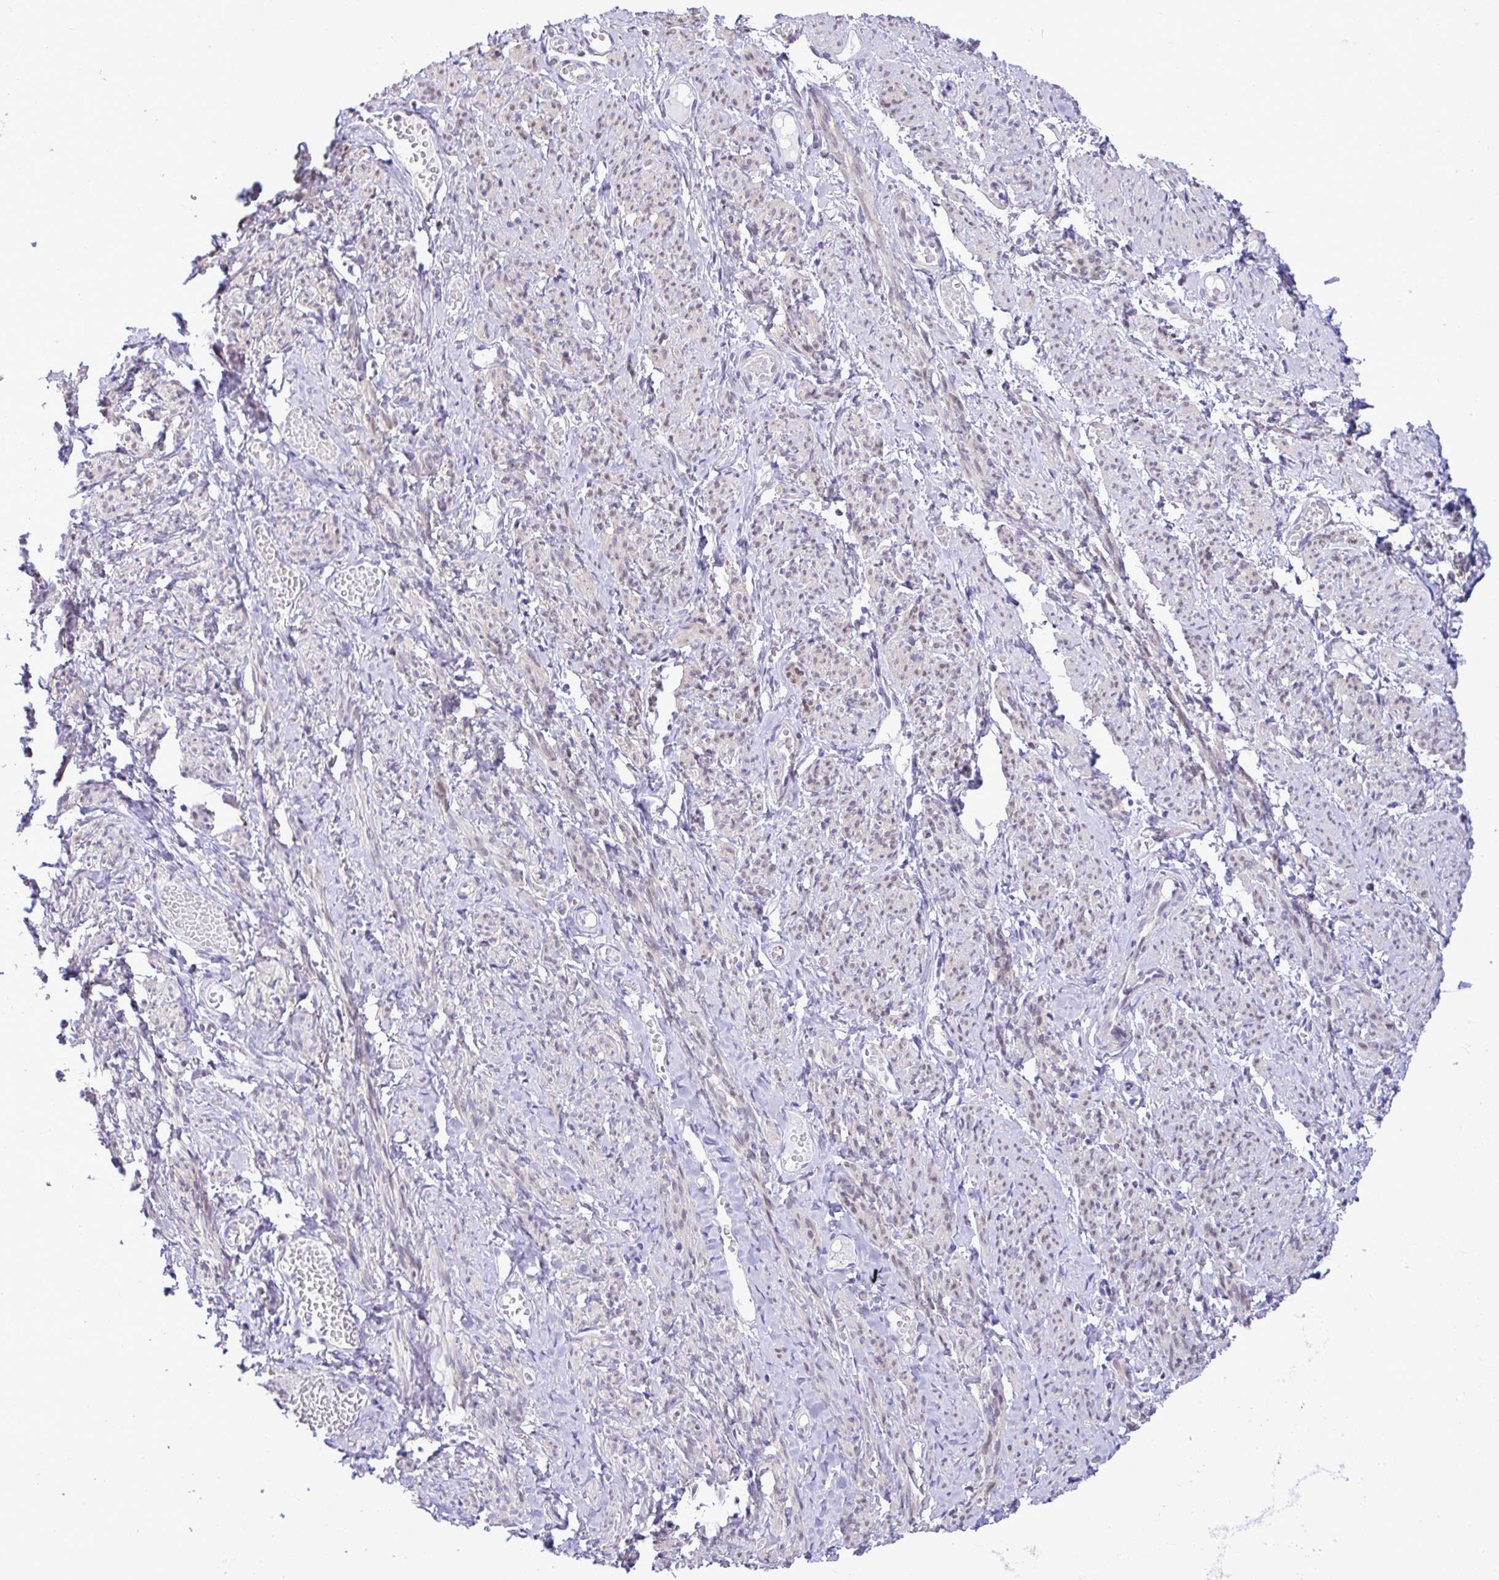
{"staining": {"intensity": "weak", "quantity": "<25%", "location": "nuclear"}, "tissue": "smooth muscle", "cell_type": "Smooth muscle cells", "image_type": "normal", "snomed": [{"axis": "morphology", "description": "Normal tissue, NOS"}, {"axis": "topography", "description": "Smooth muscle"}], "caption": "Smooth muscle stained for a protein using immunohistochemistry exhibits no positivity smooth muscle cells.", "gene": "ZNF485", "patient": {"sex": "female", "age": 65}}